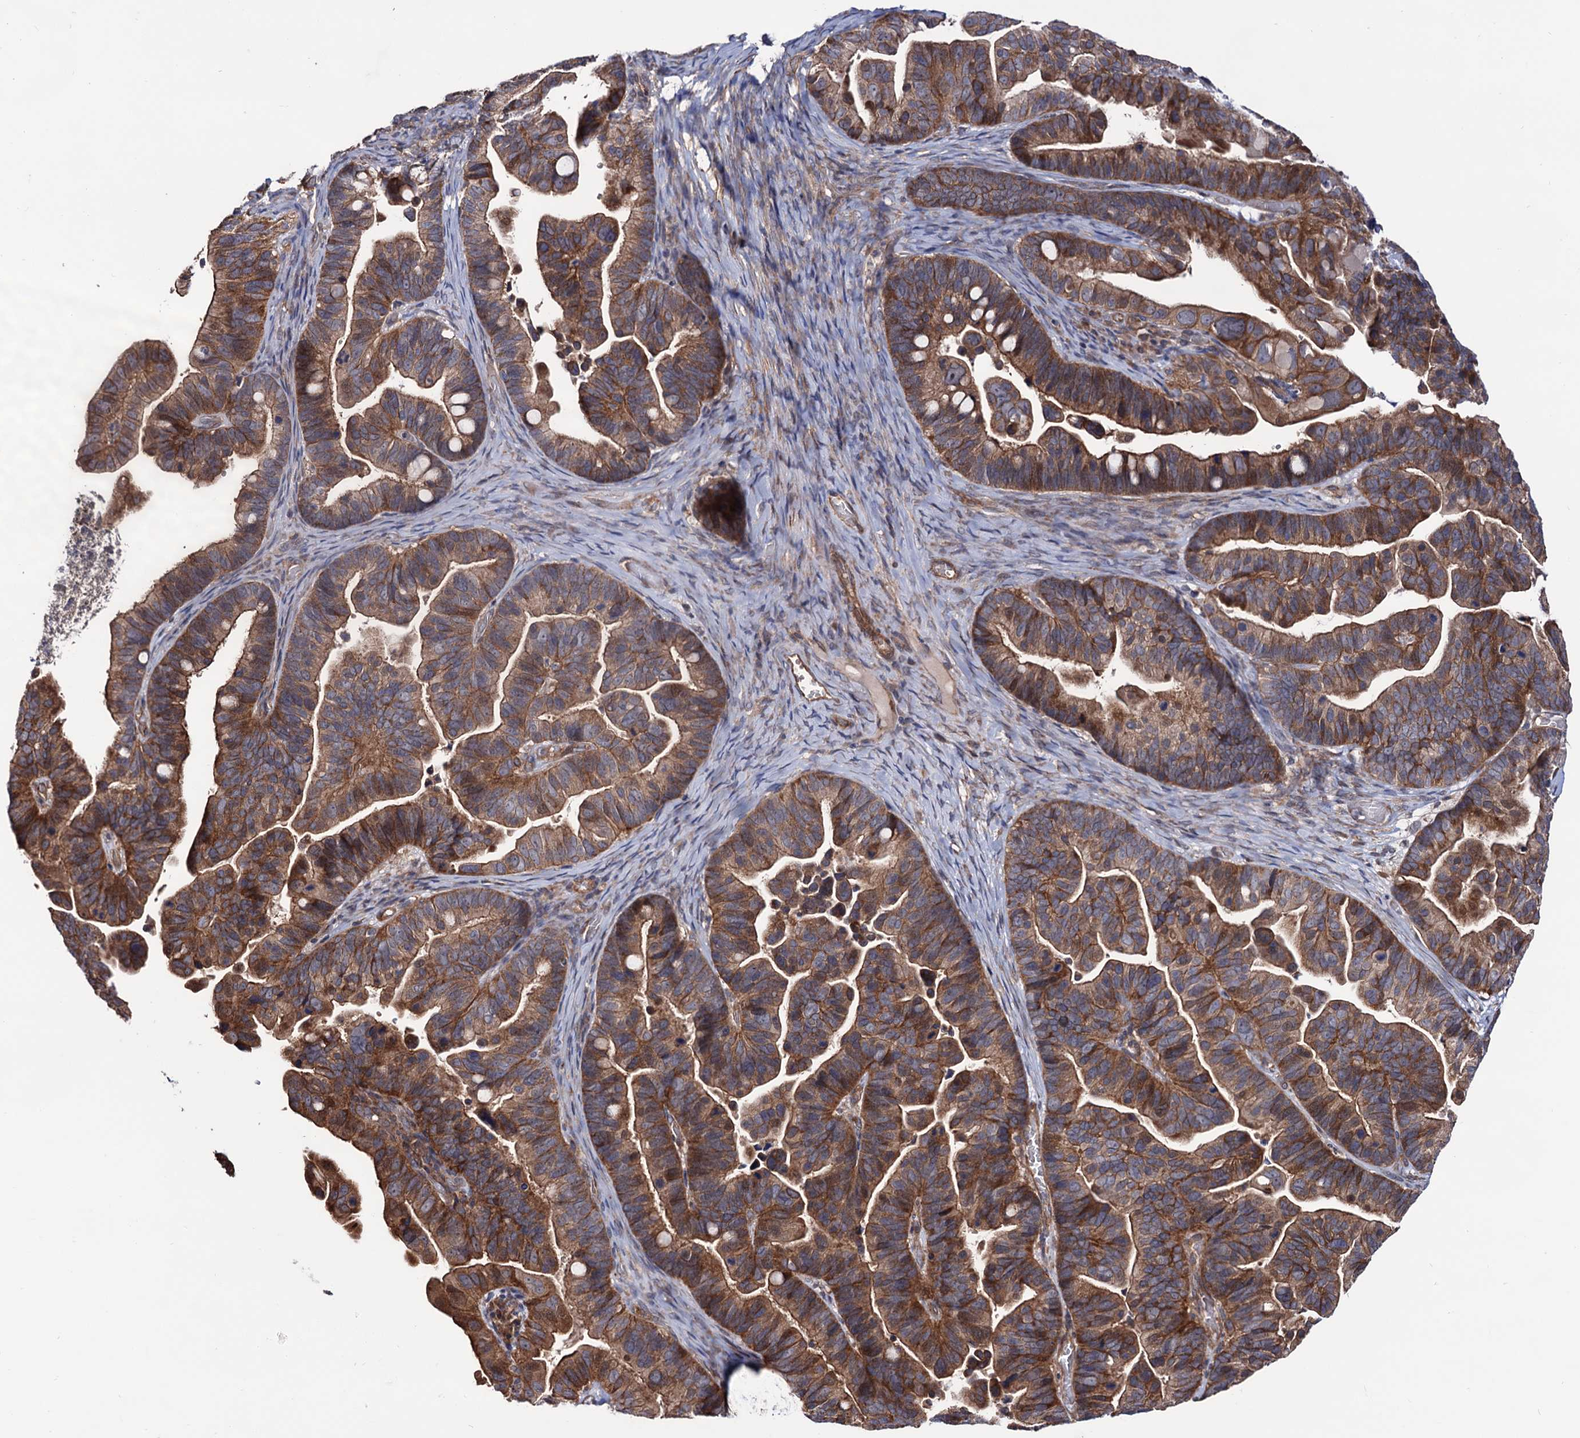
{"staining": {"intensity": "moderate", "quantity": ">75%", "location": "cytoplasmic/membranous"}, "tissue": "ovarian cancer", "cell_type": "Tumor cells", "image_type": "cancer", "snomed": [{"axis": "morphology", "description": "Cystadenocarcinoma, serous, NOS"}, {"axis": "topography", "description": "Ovary"}], "caption": "Human ovarian cancer (serous cystadenocarcinoma) stained with a brown dye displays moderate cytoplasmic/membranous positive positivity in about >75% of tumor cells.", "gene": "FERMT2", "patient": {"sex": "female", "age": 56}}